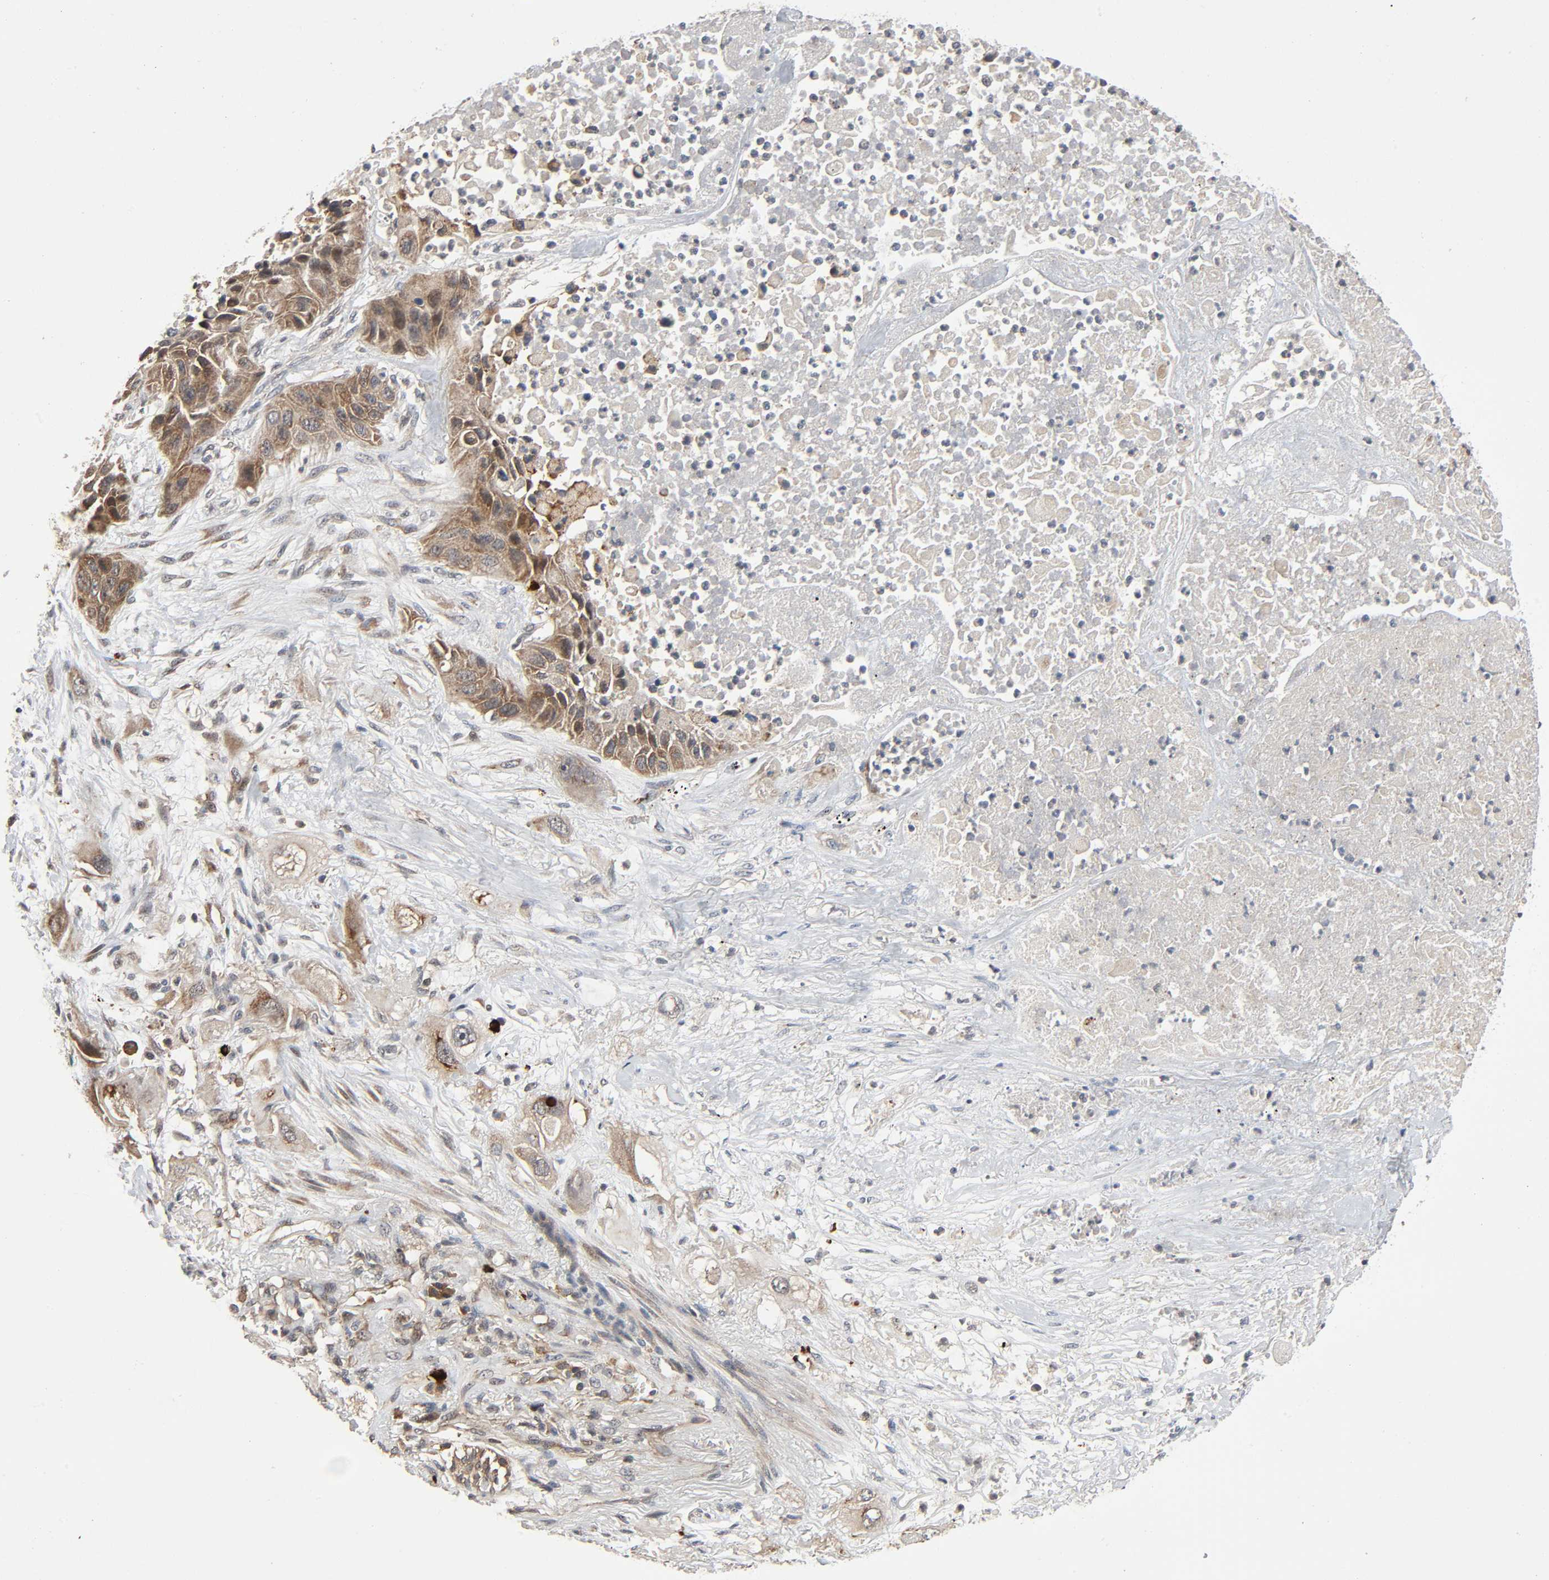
{"staining": {"intensity": "moderate", "quantity": ">75%", "location": "cytoplasmic/membranous,nuclear"}, "tissue": "lung cancer", "cell_type": "Tumor cells", "image_type": "cancer", "snomed": [{"axis": "morphology", "description": "Squamous cell carcinoma, NOS"}, {"axis": "topography", "description": "Lung"}], "caption": "This image shows IHC staining of lung squamous cell carcinoma, with medium moderate cytoplasmic/membranous and nuclear staining in approximately >75% of tumor cells.", "gene": "PPP2R1B", "patient": {"sex": "female", "age": 76}}